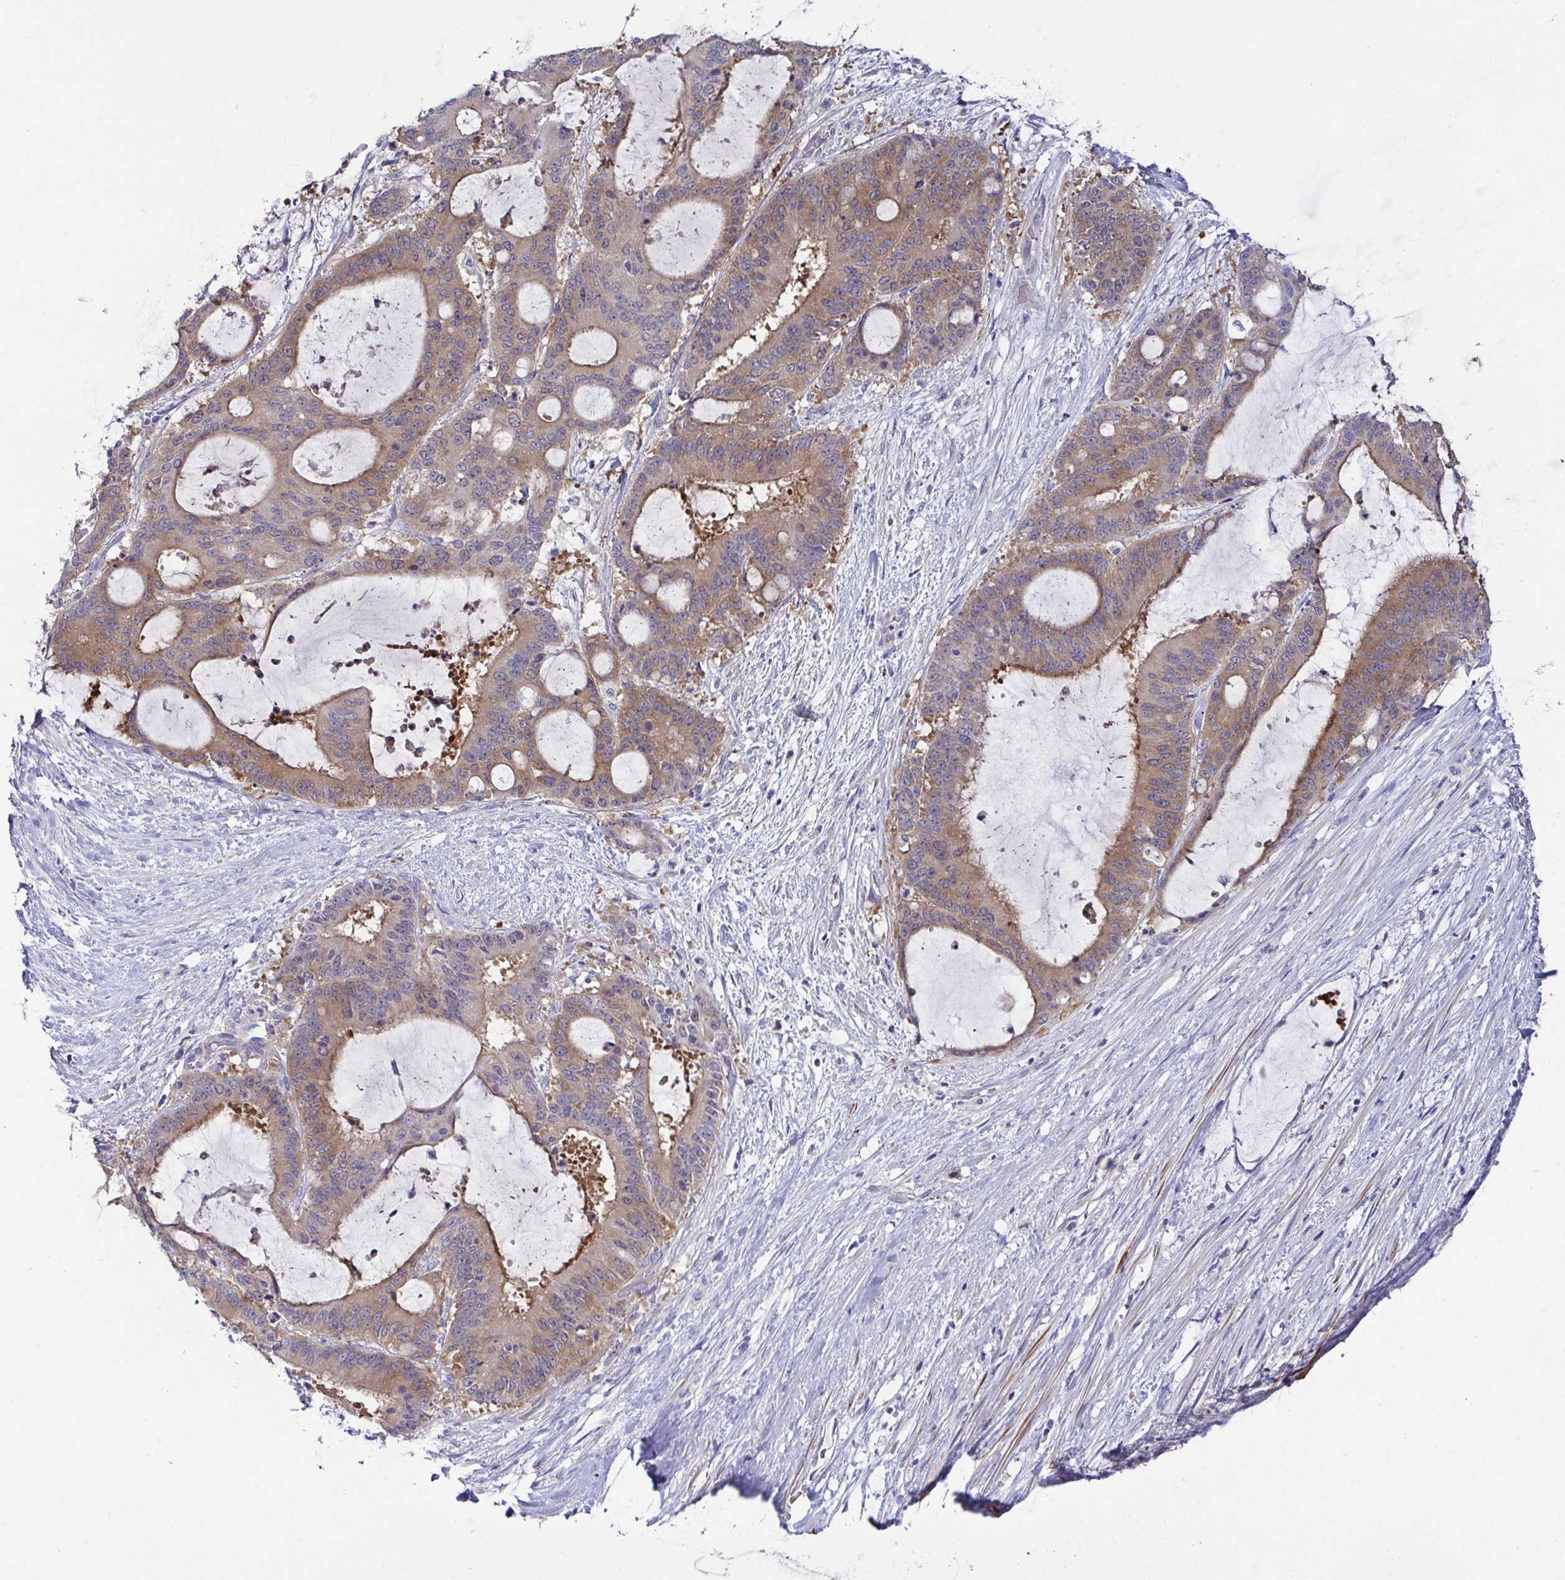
{"staining": {"intensity": "weak", "quantity": ">75%", "location": "cytoplasmic/membranous"}, "tissue": "liver cancer", "cell_type": "Tumor cells", "image_type": "cancer", "snomed": [{"axis": "morphology", "description": "Normal tissue, NOS"}, {"axis": "morphology", "description": "Cholangiocarcinoma"}, {"axis": "topography", "description": "Liver"}, {"axis": "topography", "description": "Peripheral nerve tissue"}], "caption": "Immunohistochemistry of human liver cancer (cholangiocarcinoma) reveals low levels of weak cytoplasmic/membranous staining in approximately >75% of tumor cells.", "gene": "CFAP97D1", "patient": {"sex": "female", "age": 73}}